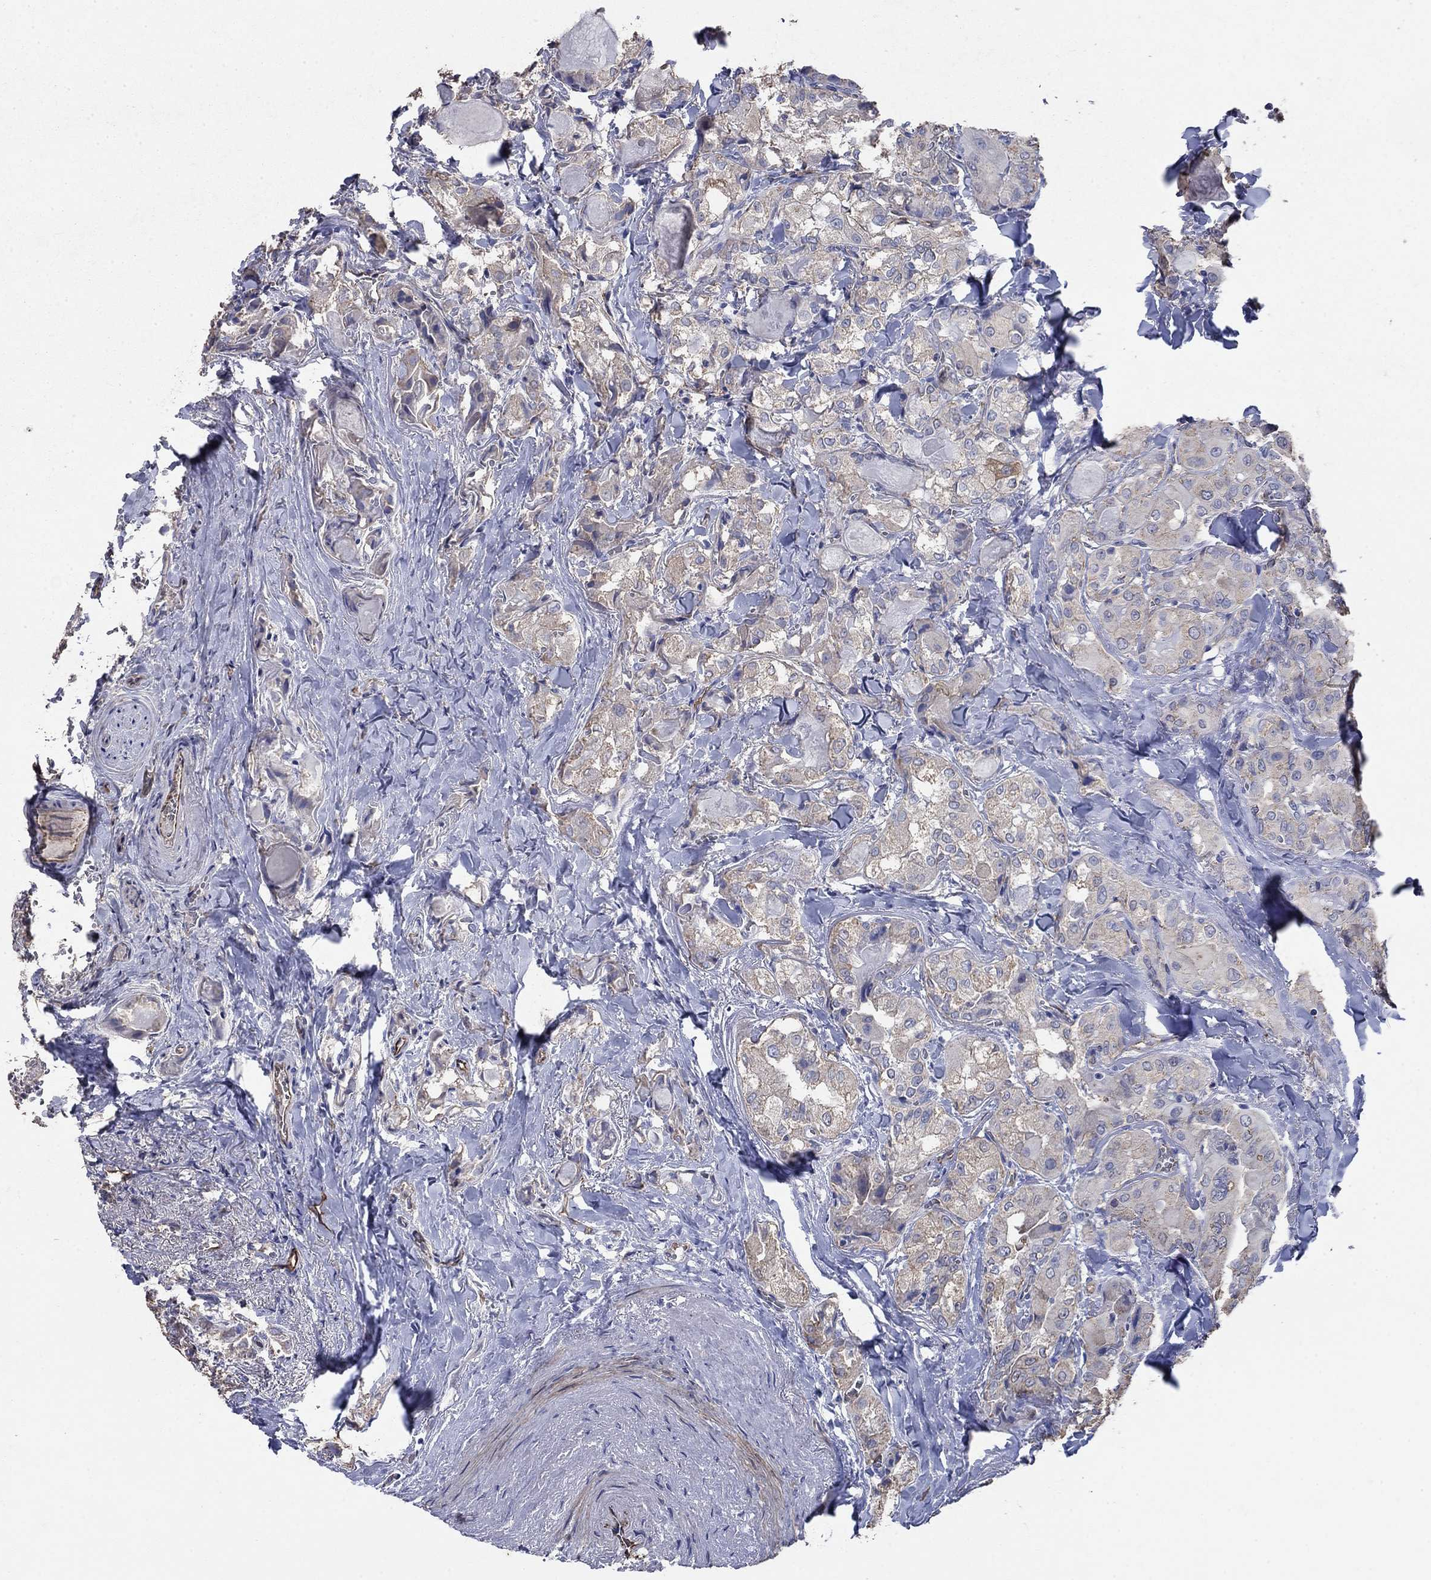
{"staining": {"intensity": "weak", "quantity": "<25%", "location": "cytoplasmic/membranous"}, "tissue": "thyroid cancer", "cell_type": "Tumor cells", "image_type": "cancer", "snomed": [{"axis": "morphology", "description": "Normal tissue, NOS"}, {"axis": "morphology", "description": "Papillary adenocarcinoma, NOS"}, {"axis": "topography", "description": "Thyroid gland"}], "caption": "This is an IHC histopathology image of papillary adenocarcinoma (thyroid). There is no positivity in tumor cells.", "gene": "FLNC", "patient": {"sex": "female", "age": 66}}